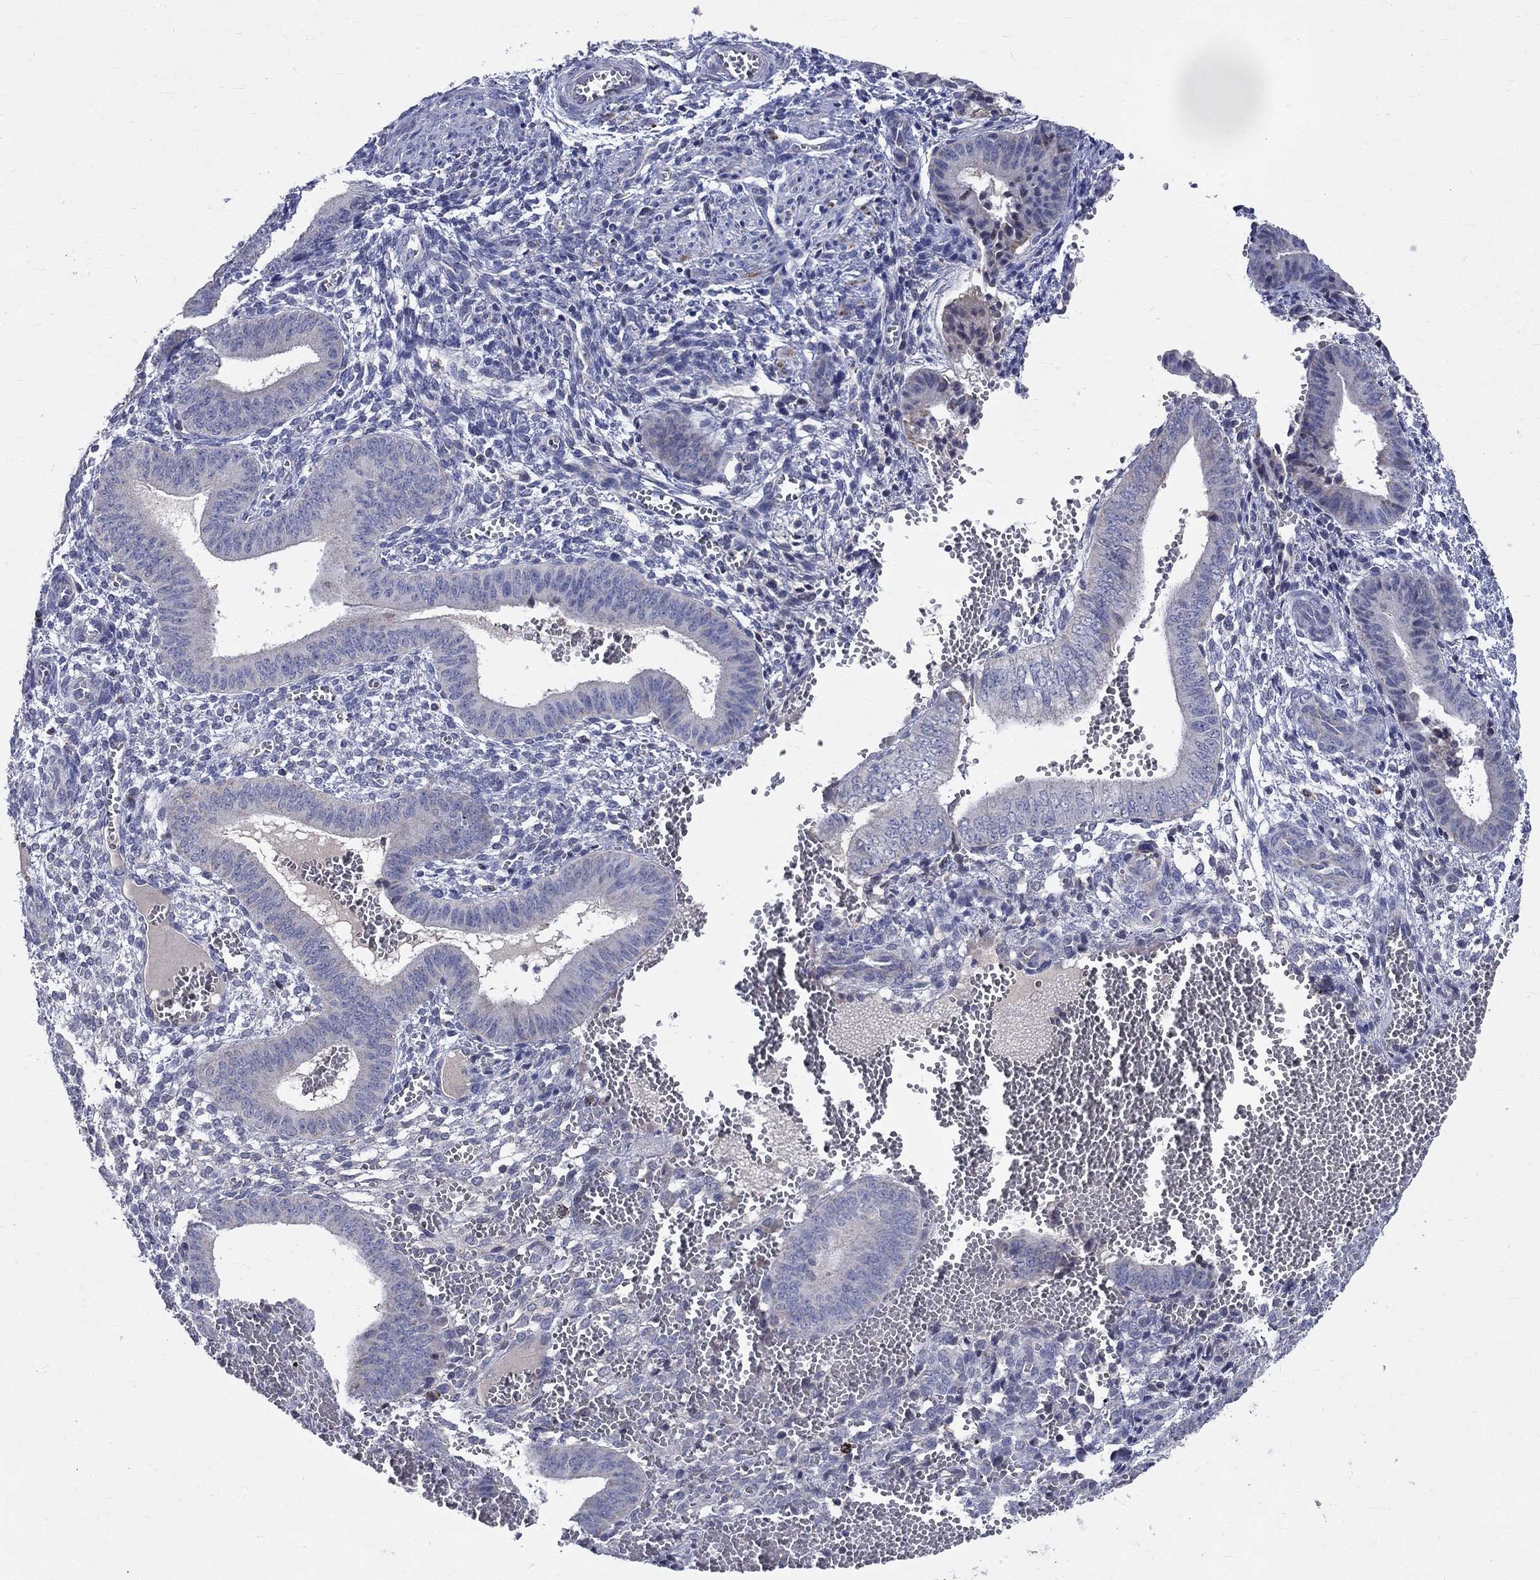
{"staining": {"intensity": "negative", "quantity": "none", "location": "none"}, "tissue": "endometrium", "cell_type": "Cells in endometrial stroma", "image_type": "normal", "snomed": [{"axis": "morphology", "description": "Normal tissue, NOS"}, {"axis": "topography", "description": "Endometrium"}], "caption": "DAB (3,3'-diaminobenzidine) immunohistochemical staining of normal endometrium shows no significant expression in cells in endometrial stroma.", "gene": "SLC4A10", "patient": {"sex": "female", "age": 42}}